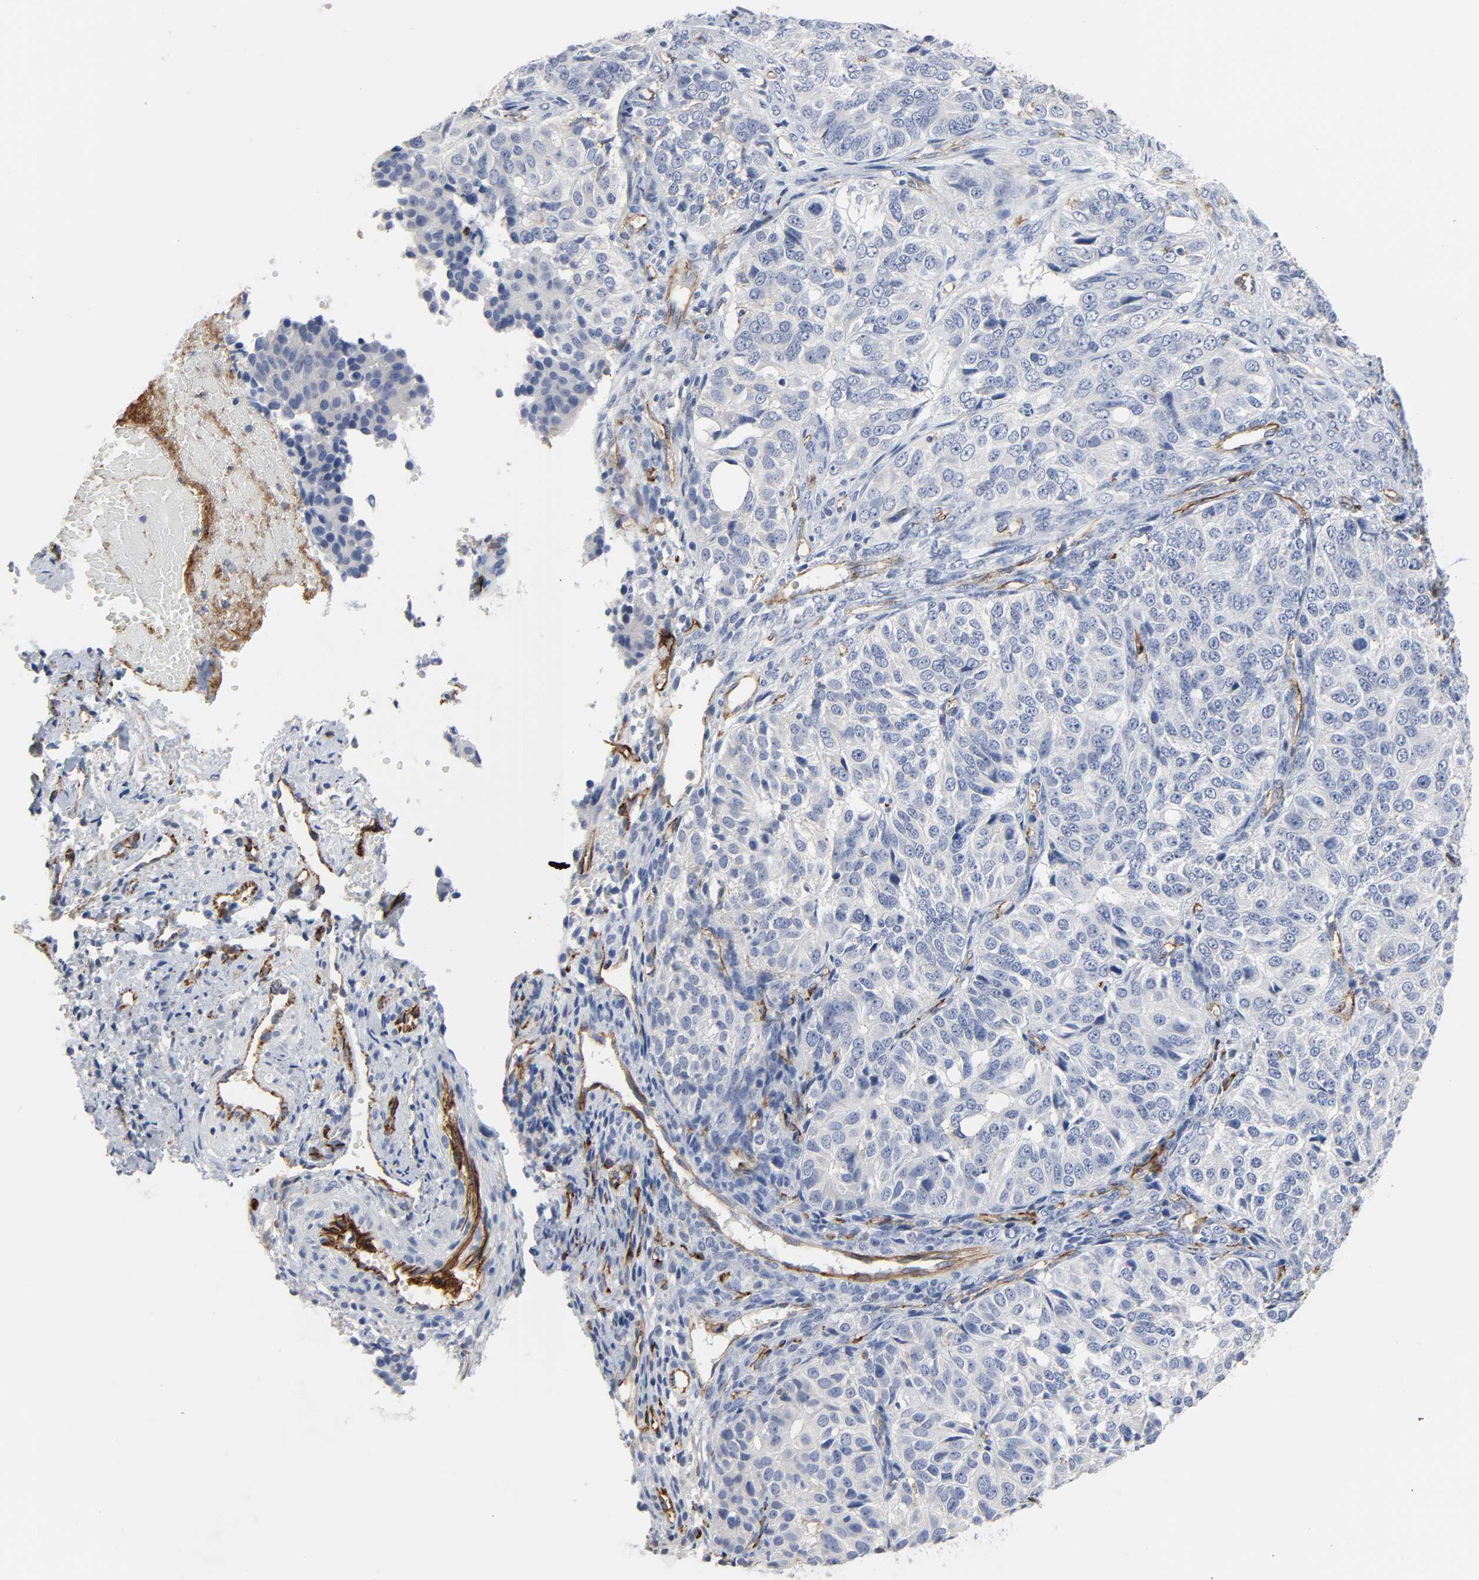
{"staining": {"intensity": "negative", "quantity": "none", "location": "none"}, "tissue": "ovarian cancer", "cell_type": "Tumor cells", "image_type": "cancer", "snomed": [{"axis": "morphology", "description": "Carcinoma, endometroid"}, {"axis": "topography", "description": "Ovary"}], "caption": "Tumor cells are negative for protein expression in human ovarian endometroid carcinoma.", "gene": "PECAM1", "patient": {"sex": "female", "age": 51}}